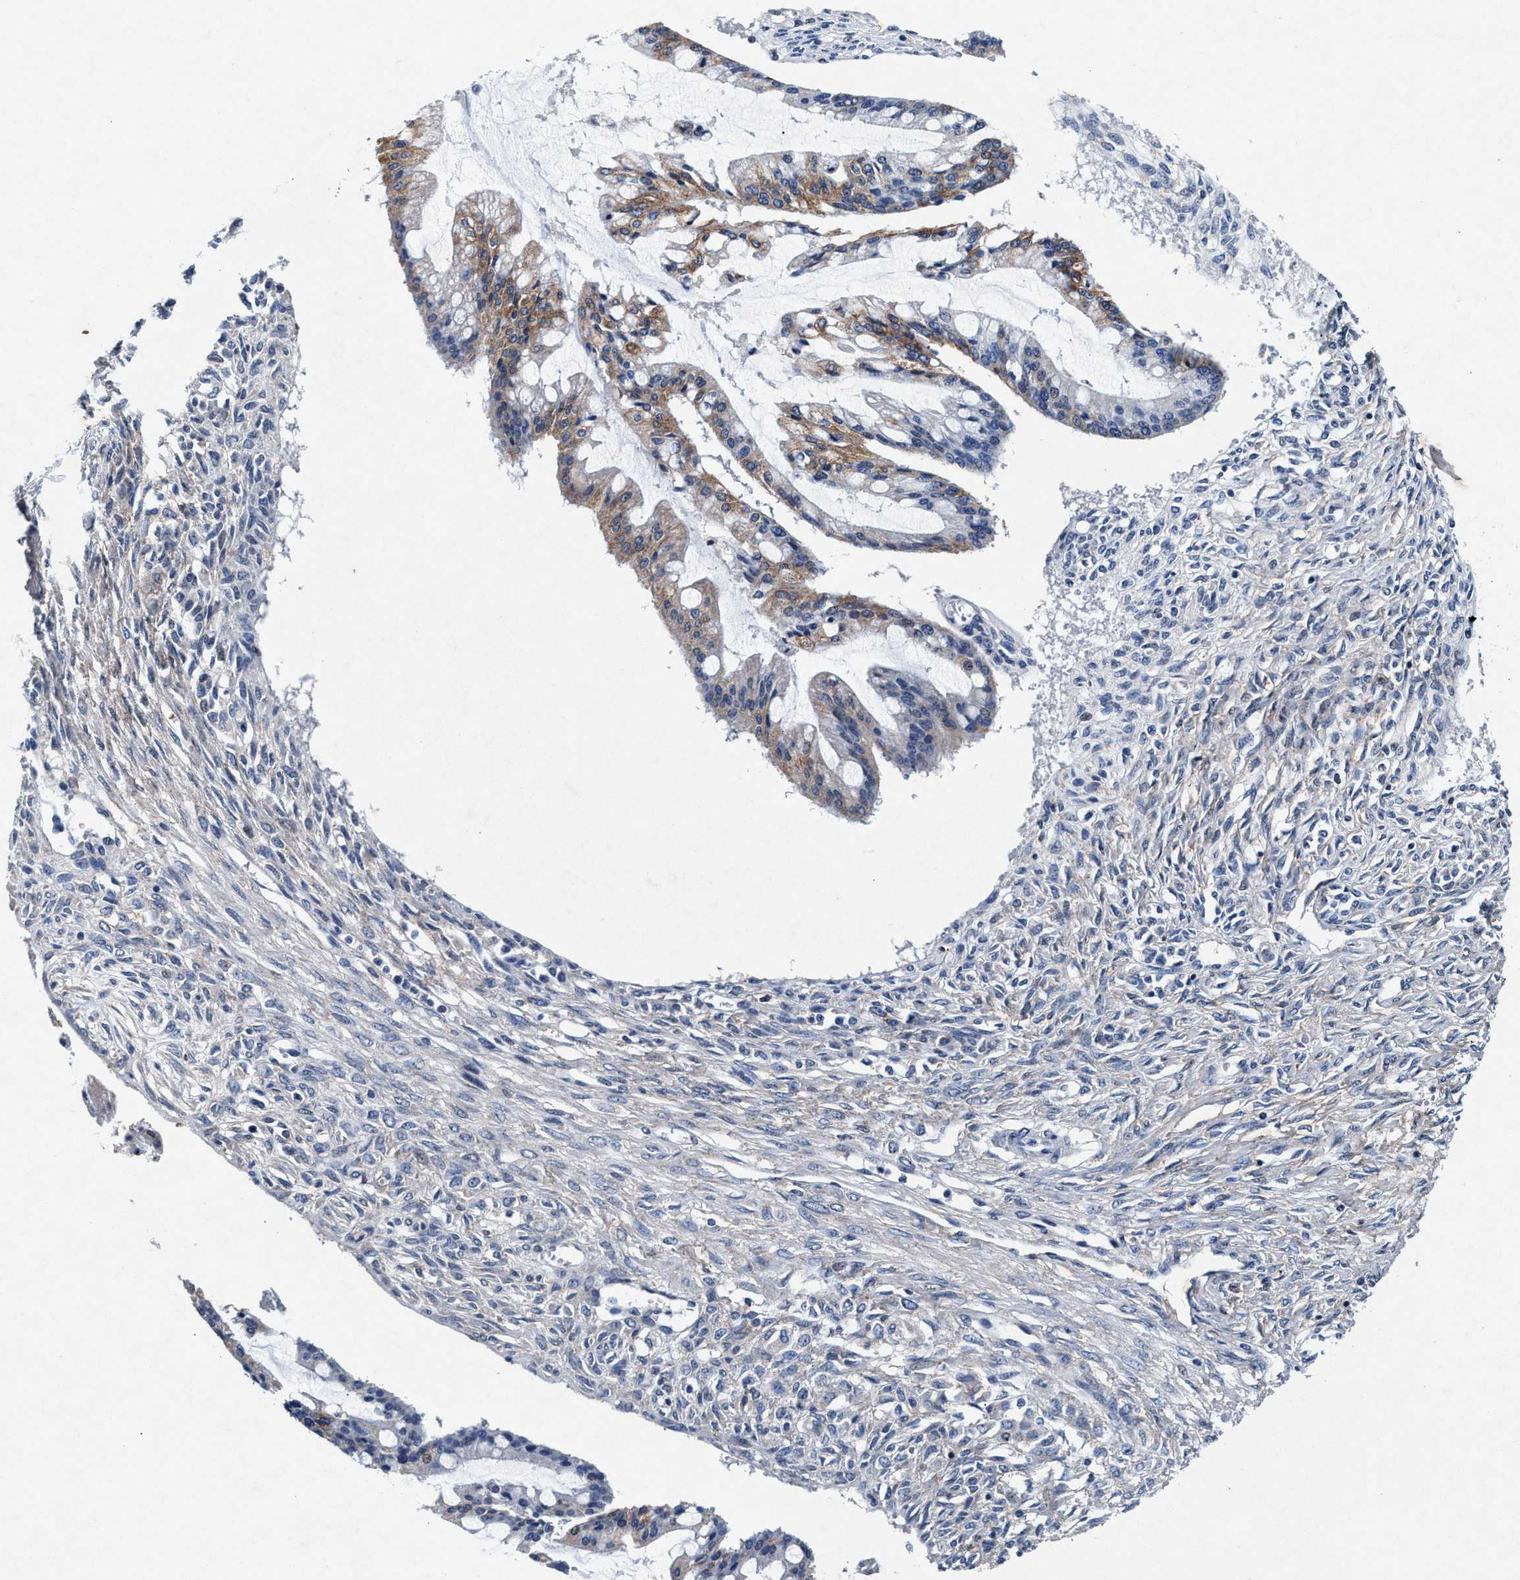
{"staining": {"intensity": "weak", "quantity": "25%-75%", "location": "cytoplasmic/membranous"}, "tissue": "ovarian cancer", "cell_type": "Tumor cells", "image_type": "cancer", "snomed": [{"axis": "morphology", "description": "Cystadenocarcinoma, mucinous, NOS"}, {"axis": "topography", "description": "Ovary"}], "caption": "DAB immunohistochemical staining of human ovarian mucinous cystadenocarcinoma exhibits weak cytoplasmic/membranous protein expression in approximately 25%-75% of tumor cells.", "gene": "SLC8A1", "patient": {"sex": "female", "age": 73}}